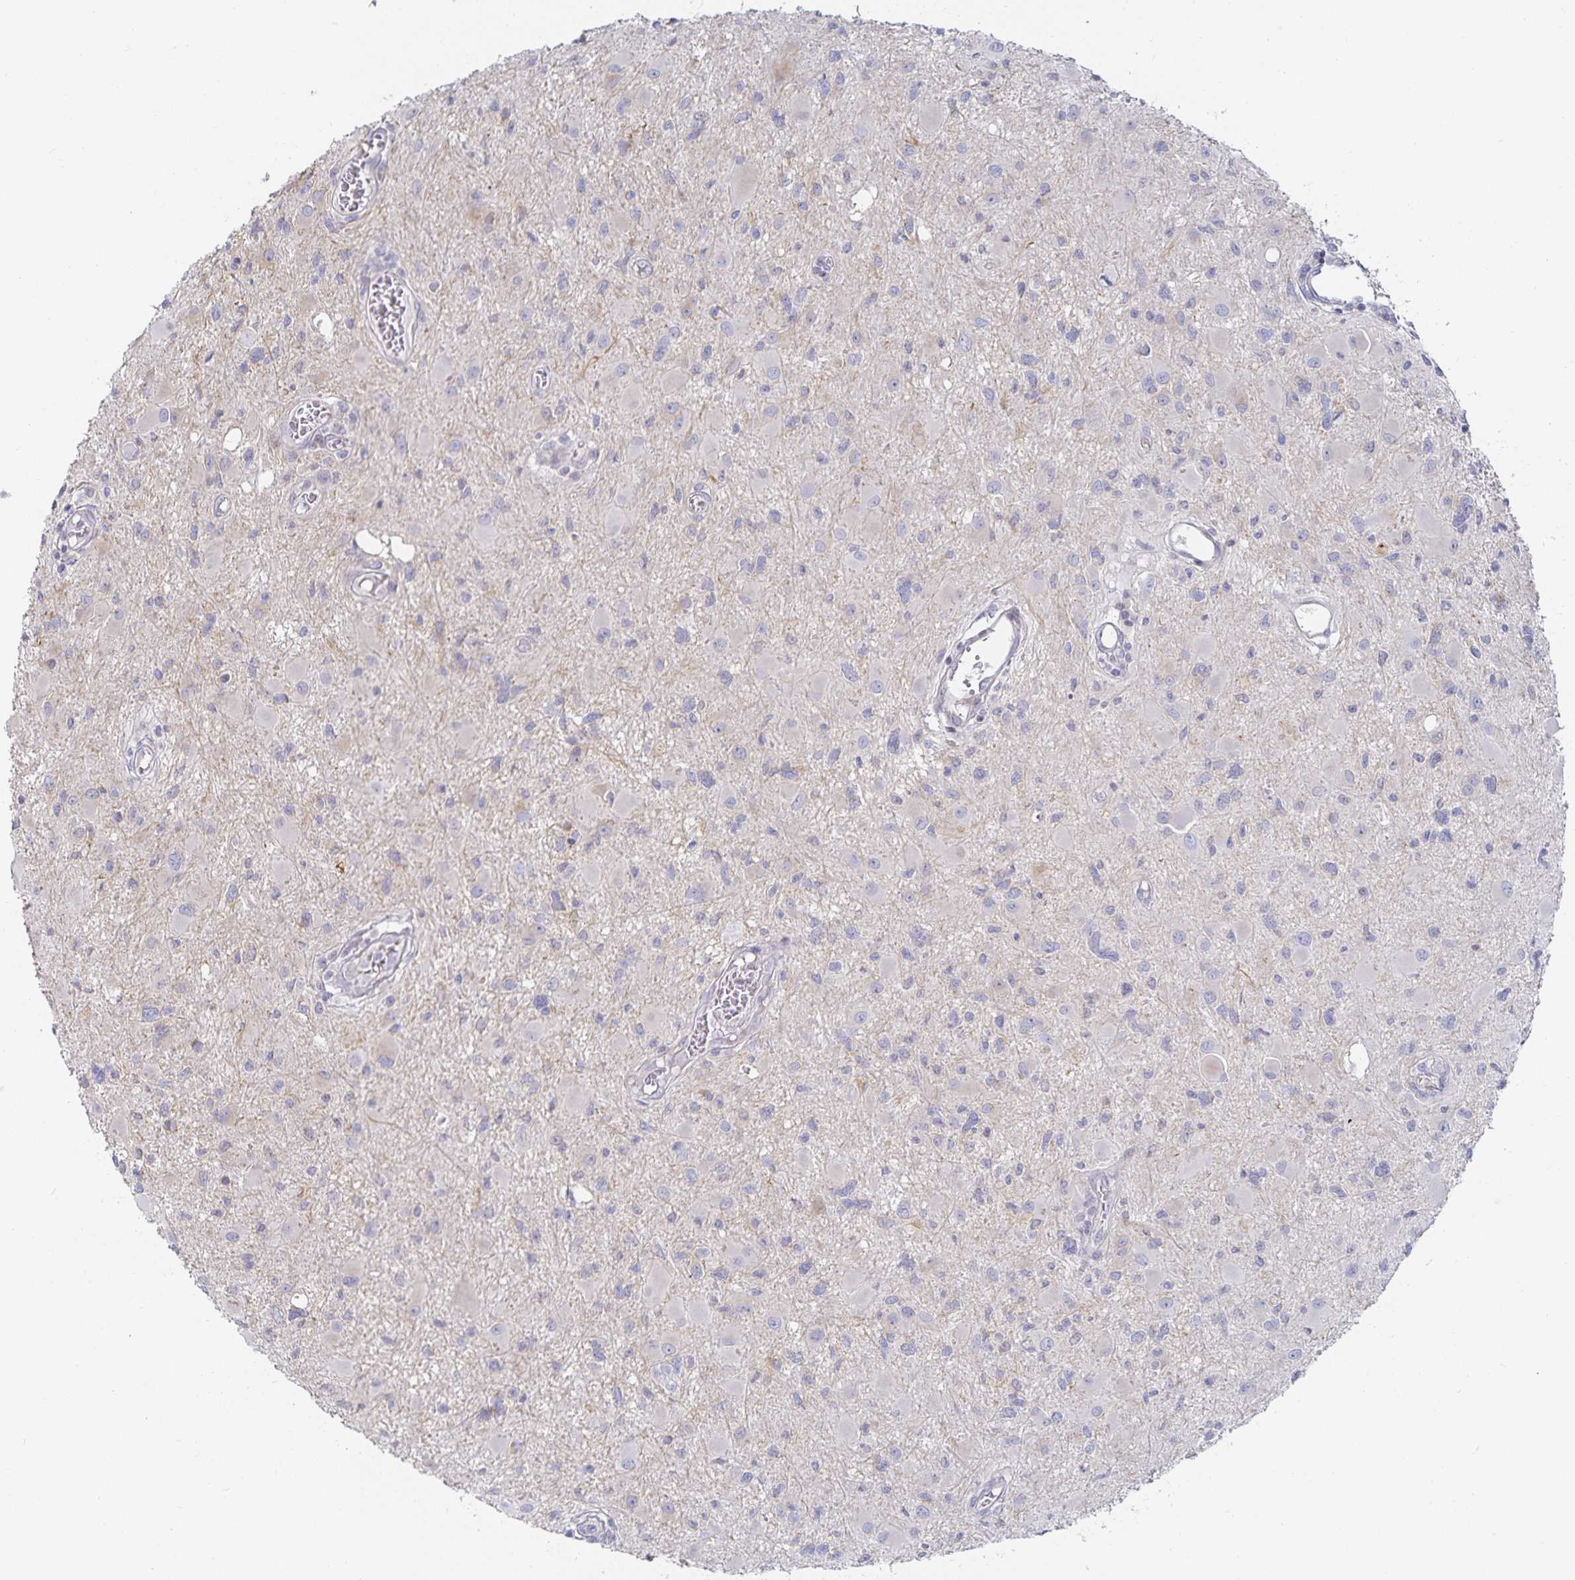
{"staining": {"intensity": "negative", "quantity": "none", "location": "none"}, "tissue": "glioma", "cell_type": "Tumor cells", "image_type": "cancer", "snomed": [{"axis": "morphology", "description": "Glioma, malignant, High grade"}, {"axis": "topography", "description": "Brain"}], "caption": "Glioma was stained to show a protein in brown. There is no significant staining in tumor cells.", "gene": "SFTPA1", "patient": {"sex": "male", "age": 54}}